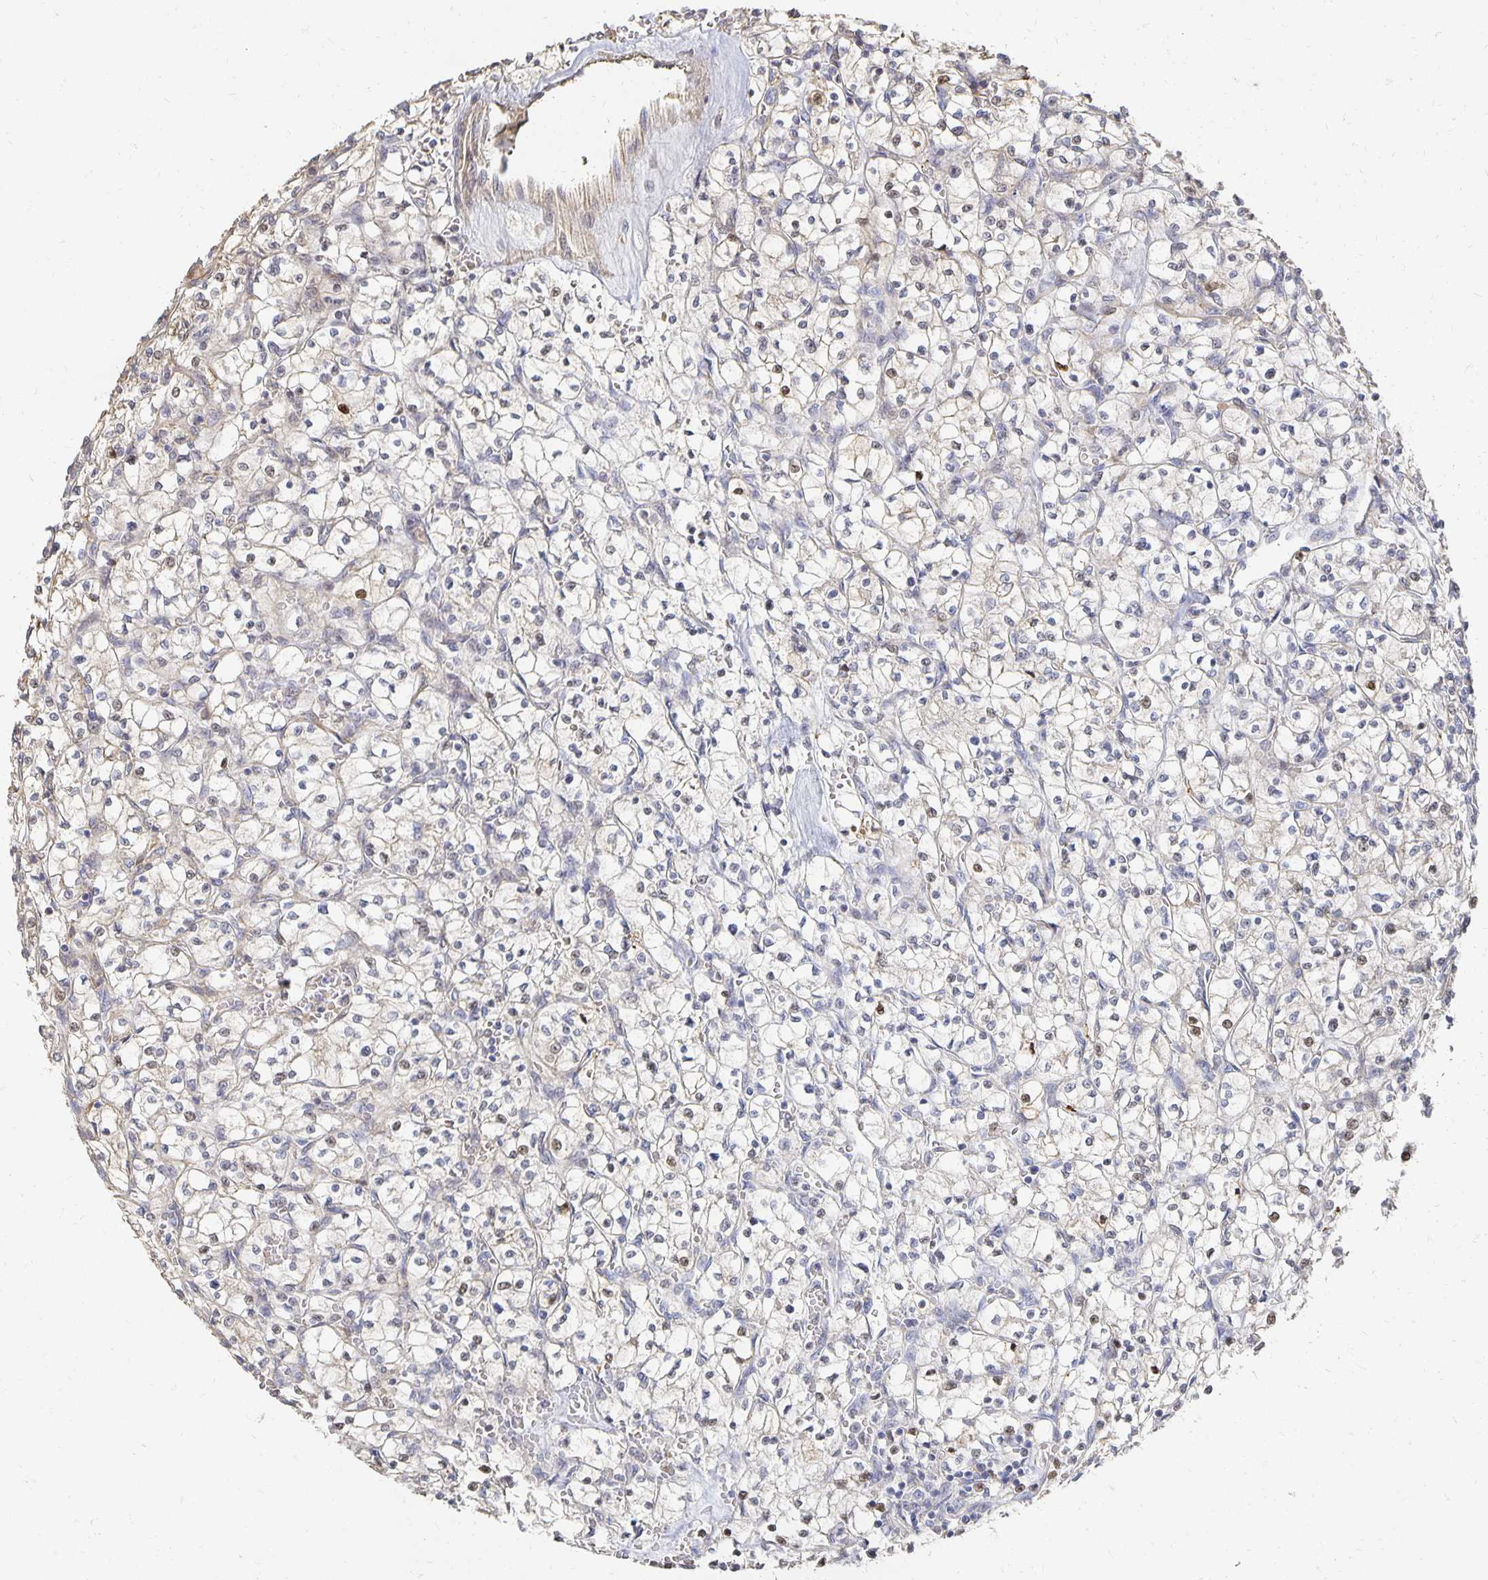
{"staining": {"intensity": "negative", "quantity": "none", "location": "none"}, "tissue": "renal cancer", "cell_type": "Tumor cells", "image_type": "cancer", "snomed": [{"axis": "morphology", "description": "Adenocarcinoma, NOS"}, {"axis": "topography", "description": "Kidney"}], "caption": "There is no significant expression in tumor cells of renal cancer (adenocarcinoma).", "gene": "CST6", "patient": {"sex": "female", "age": 64}}